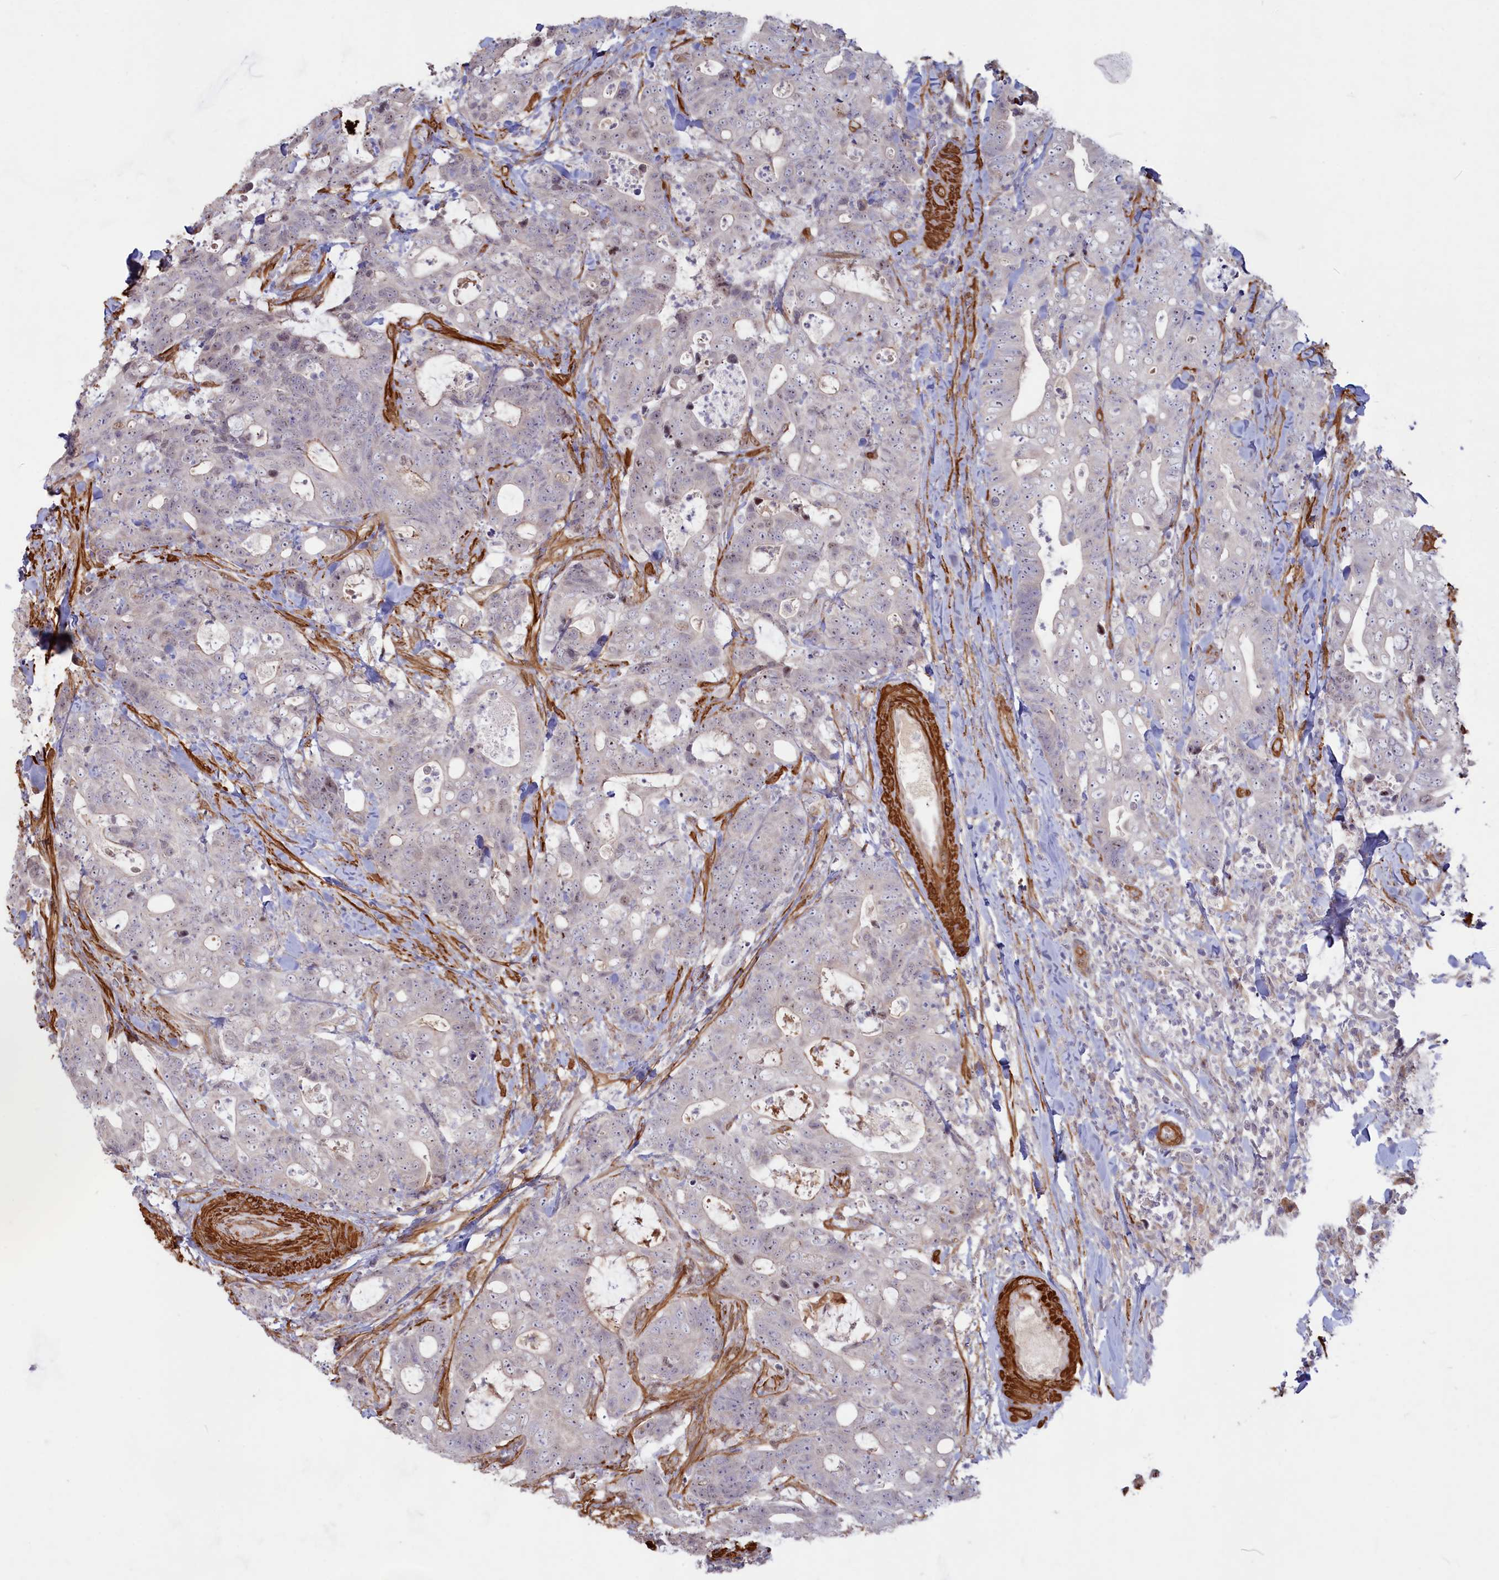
{"staining": {"intensity": "weak", "quantity": "<25%", "location": "cytoplasmic/membranous"}, "tissue": "colorectal cancer", "cell_type": "Tumor cells", "image_type": "cancer", "snomed": [{"axis": "morphology", "description": "Adenocarcinoma, NOS"}, {"axis": "topography", "description": "Colon"}], "caption": "High magnification brightfield microscopy of colorectal cancer stained with DAB (brown) and counterstained with hematoxylin (blue): tumor cells show no significant expression.", "gene": "CCDC154", "patient": {"sex": "female", "age": 82}}